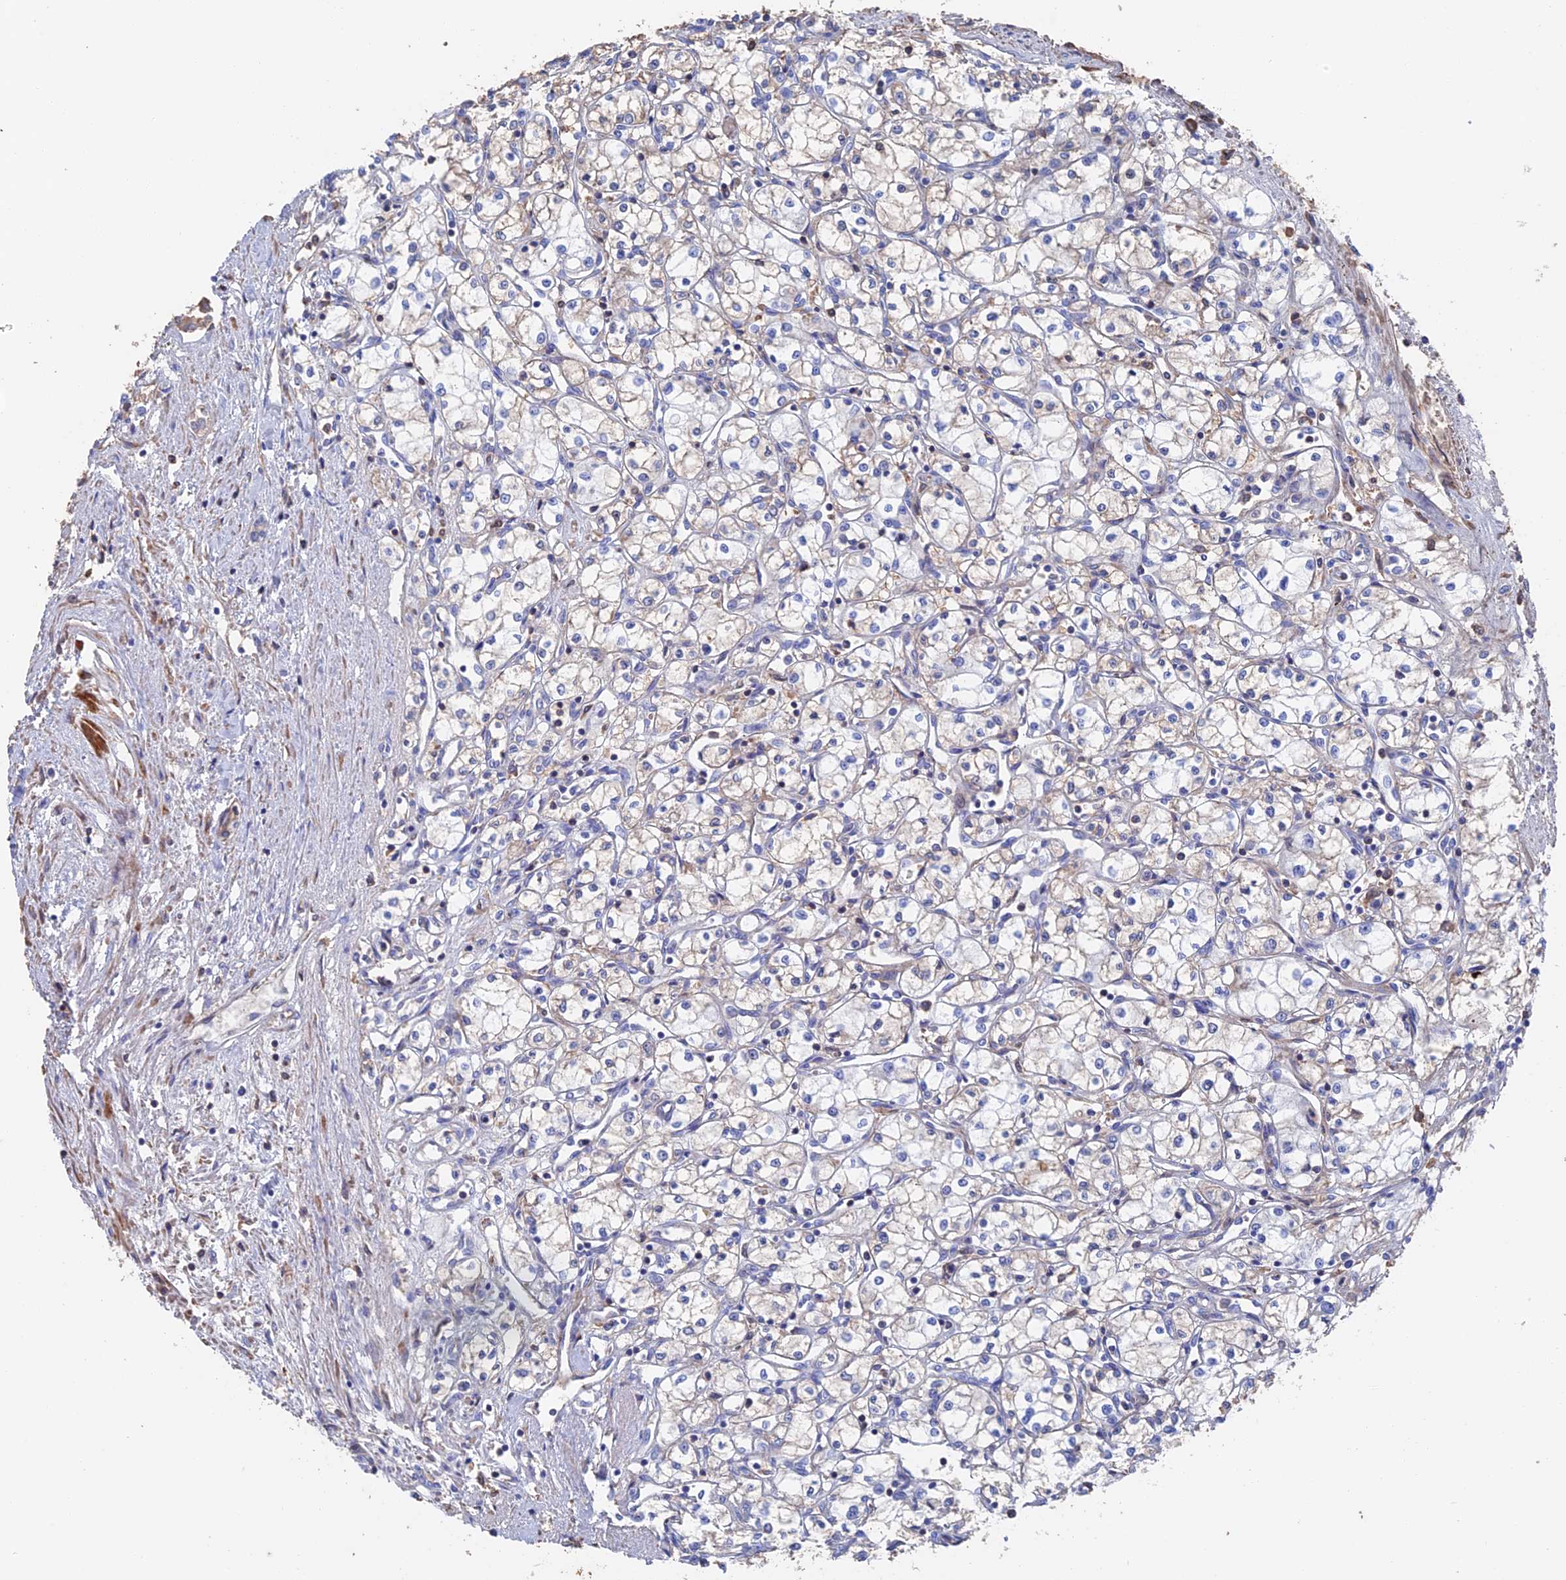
{"staining": {"intensity": "negative", "quantity": "none", "location": "none"}, "tissue": "renal cancer", "cell_type": "Tumor cells", "image_type": "cancer", "snomed": [{"axis": "morphology", "description": "Adenocarcinoma, NOS"}, {"axis": "topography", "description": "Kidney"}], "caption": "Tumor cells are negative for brown protein staining in renal cancer.", "gene": "HPF1", "patient": {"sex": "male", "age": 59}}